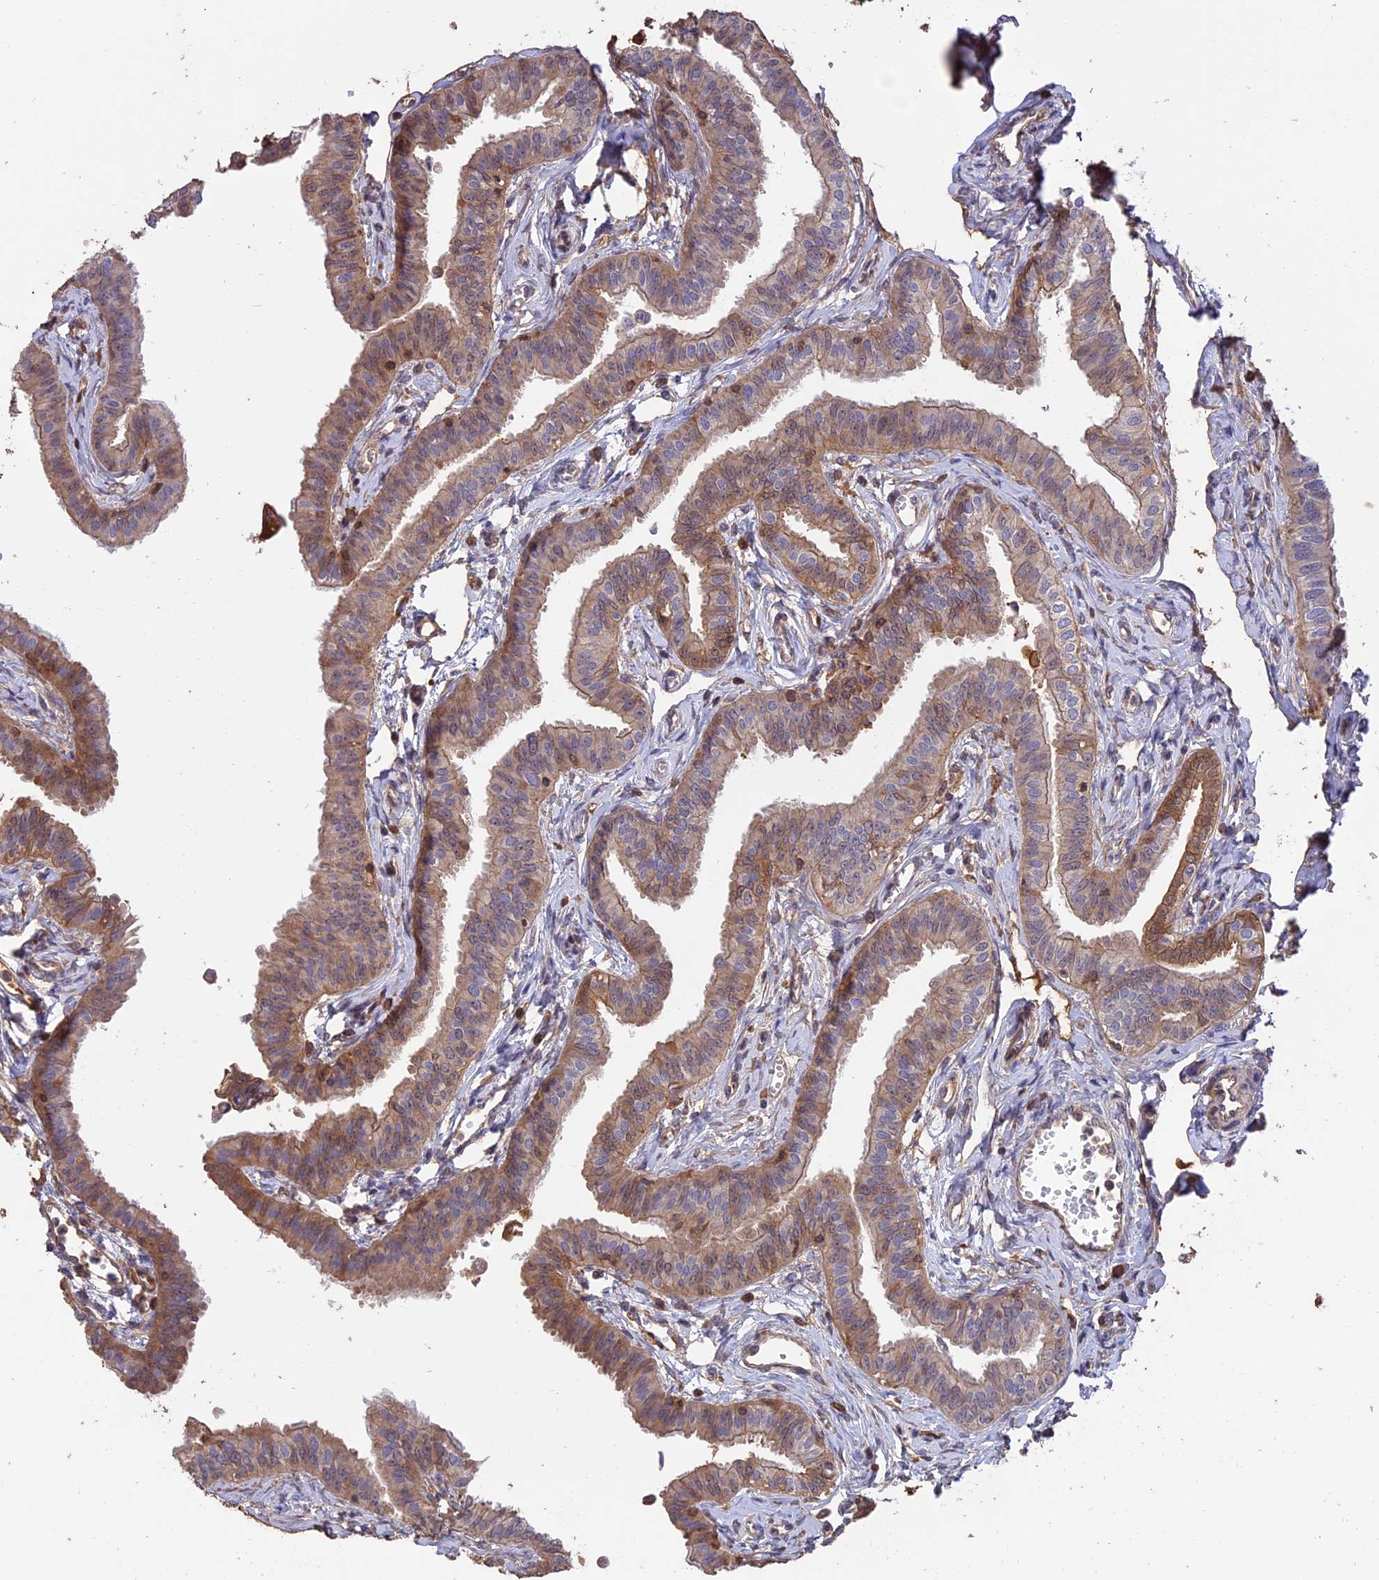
{"staining": {"intensity": "moderate", "quantity": ">75%", "location": "cytoplasmic/membranous"}, "tissue": "fallopian tube", "cell_type": "Glandular cells", "image_type": "normal", "snomed": [{"axis": "morphology", "description": "Normal tissue, NOS"}, {"axis": "morphology", "description": "Carcinoma, NOS"}, {"axis": "topography", "description": "Fallopian tube"}, {"axis": "topography", "description": "Ovary"}], "caption": "An IHC photomicrograph of benign tissue is shown. Protein staining in brown highlights moderate cytoplasmic/membranous positivity in fallopian tube within glandular cells.", "gene": "RASAL1", "patient": {"sex": "female", "age": 59}}